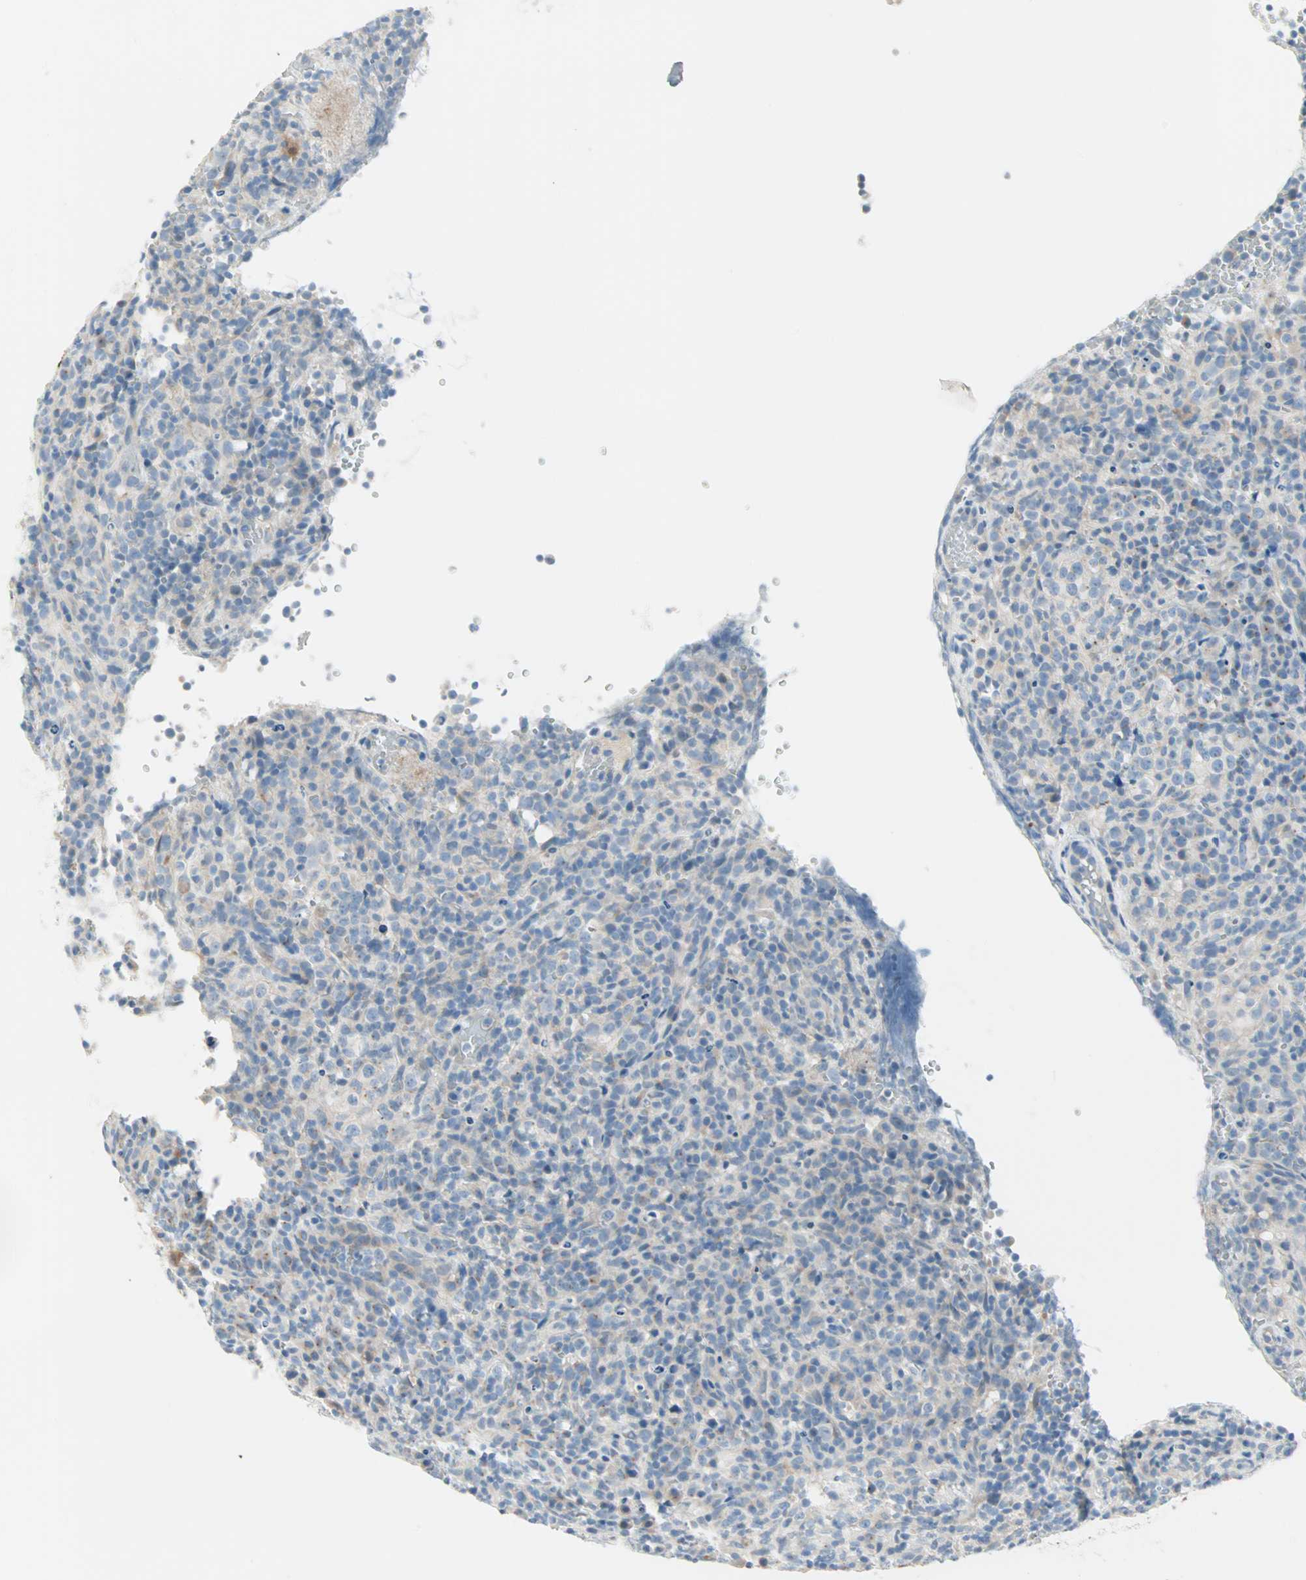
{"staining": {"intensity": "weak", "quantity": "<25%", "location": "cytoplasmic/membranous"}, "tissue": "lymphoma", "cell_type": "Tumor cells", "image_type": "cancer", "snomed": [{"axis": "morphology", "description": "Malignant lymphoma, non-Hodgkin's type, High grade"}, {"axis": "topography", "description": "Lymph node"}], "caption": "Tumor cells are negative for protein expression in human lymphoma. (DAB (3,3'-diaminobenzidine) IHC visualized using brightfield microscopy, high magnification).", "gene": "SULT1C2", "patient": {"sex": "female", "age": 76}}